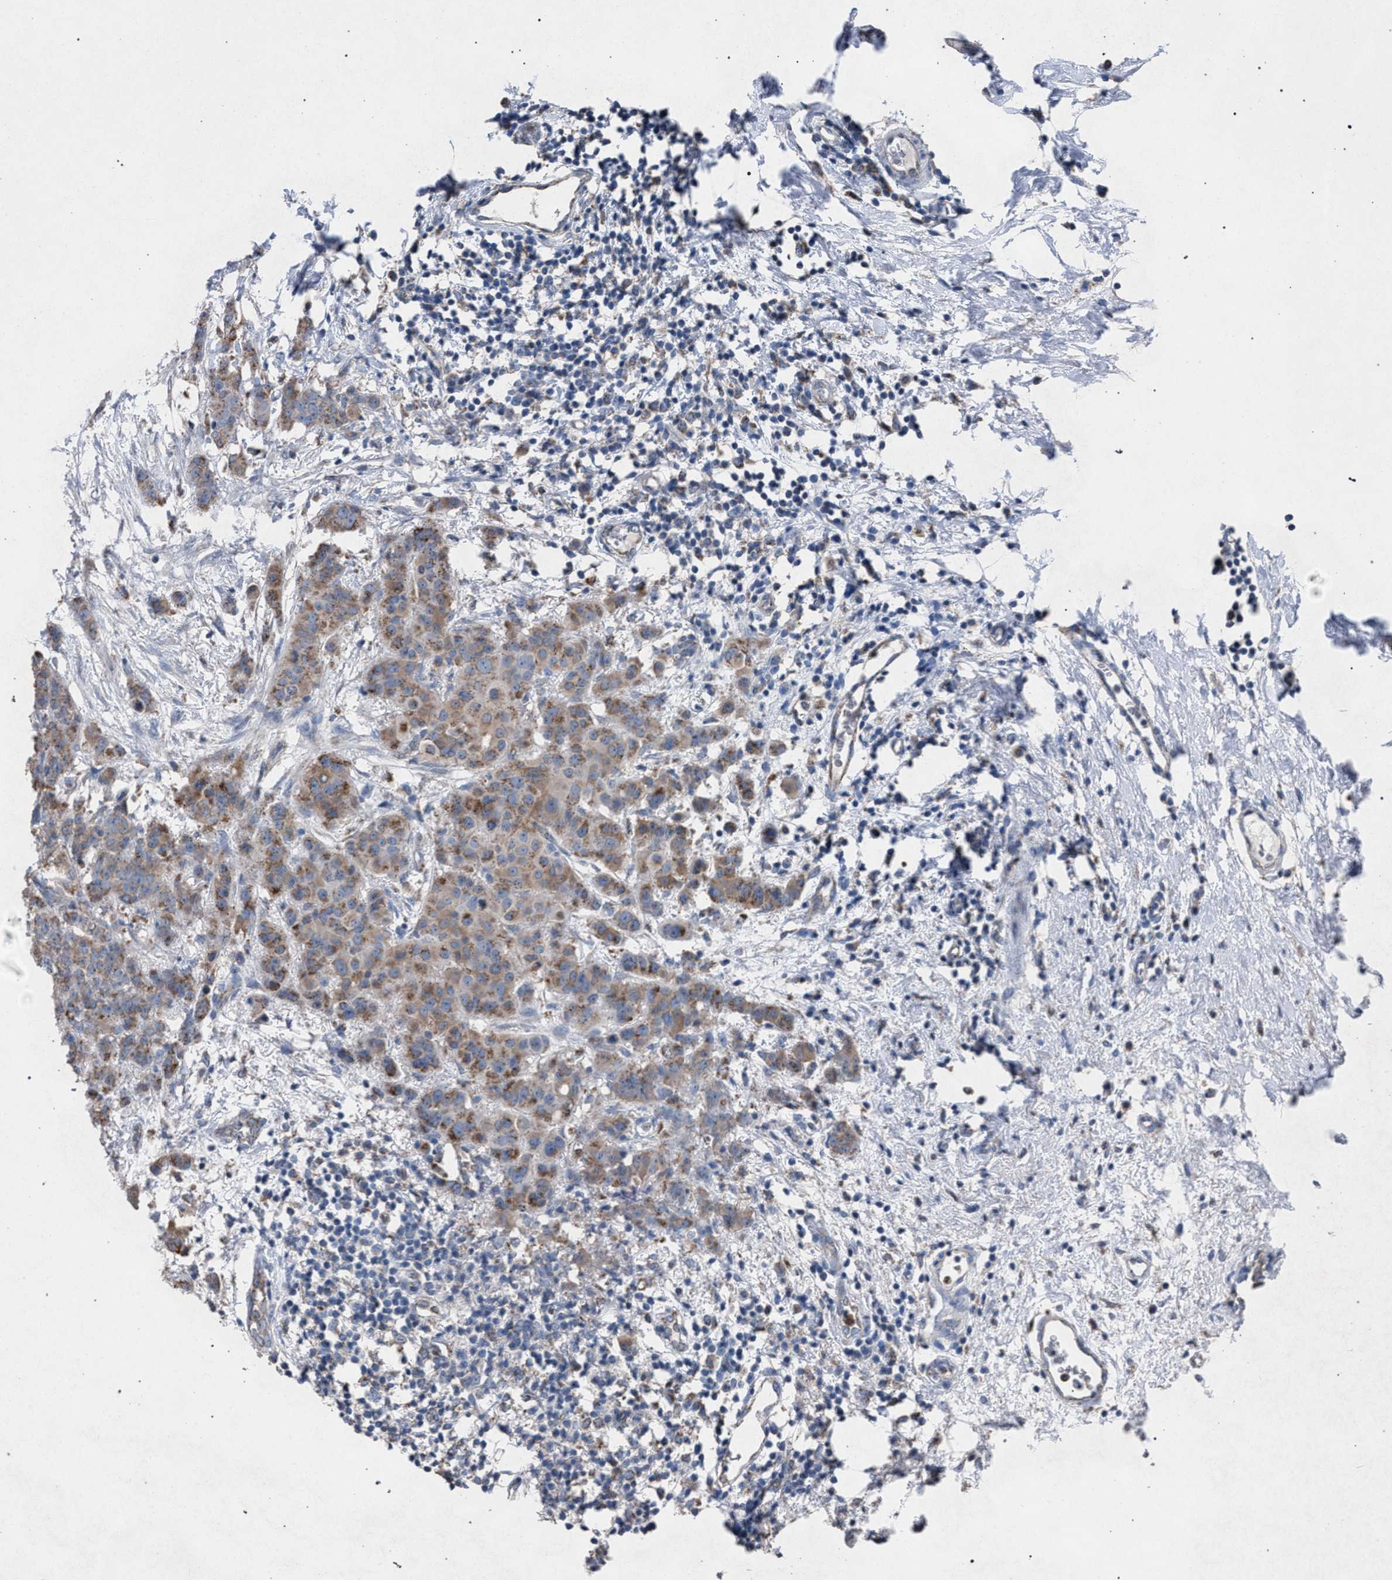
{"staining": {"intensity": "moderate", "quantity": ">75%", "location": "cytoplasmic/membranous"}, "tissue": "breast cancer", "cell_type": "Tumor cells", "image_type": "cancer", "snomed": [{"axis": "morphology", "description": "Normal tissue, NOS"}, {"axis": "morphology", "description": "Duct carcinoma"}, {"axis": "topography", "description": "Breast"}], "caption": "High-power microscopy captured an immunohistochemistry (IHC) histopathology image of intraductal carcinoma (breast), revealing moderate cytoplasmic/membranous staining in about >75% of tumor cells.", "gene": "HSD17B4", "patient": {"sex": "female", "age": 40}}